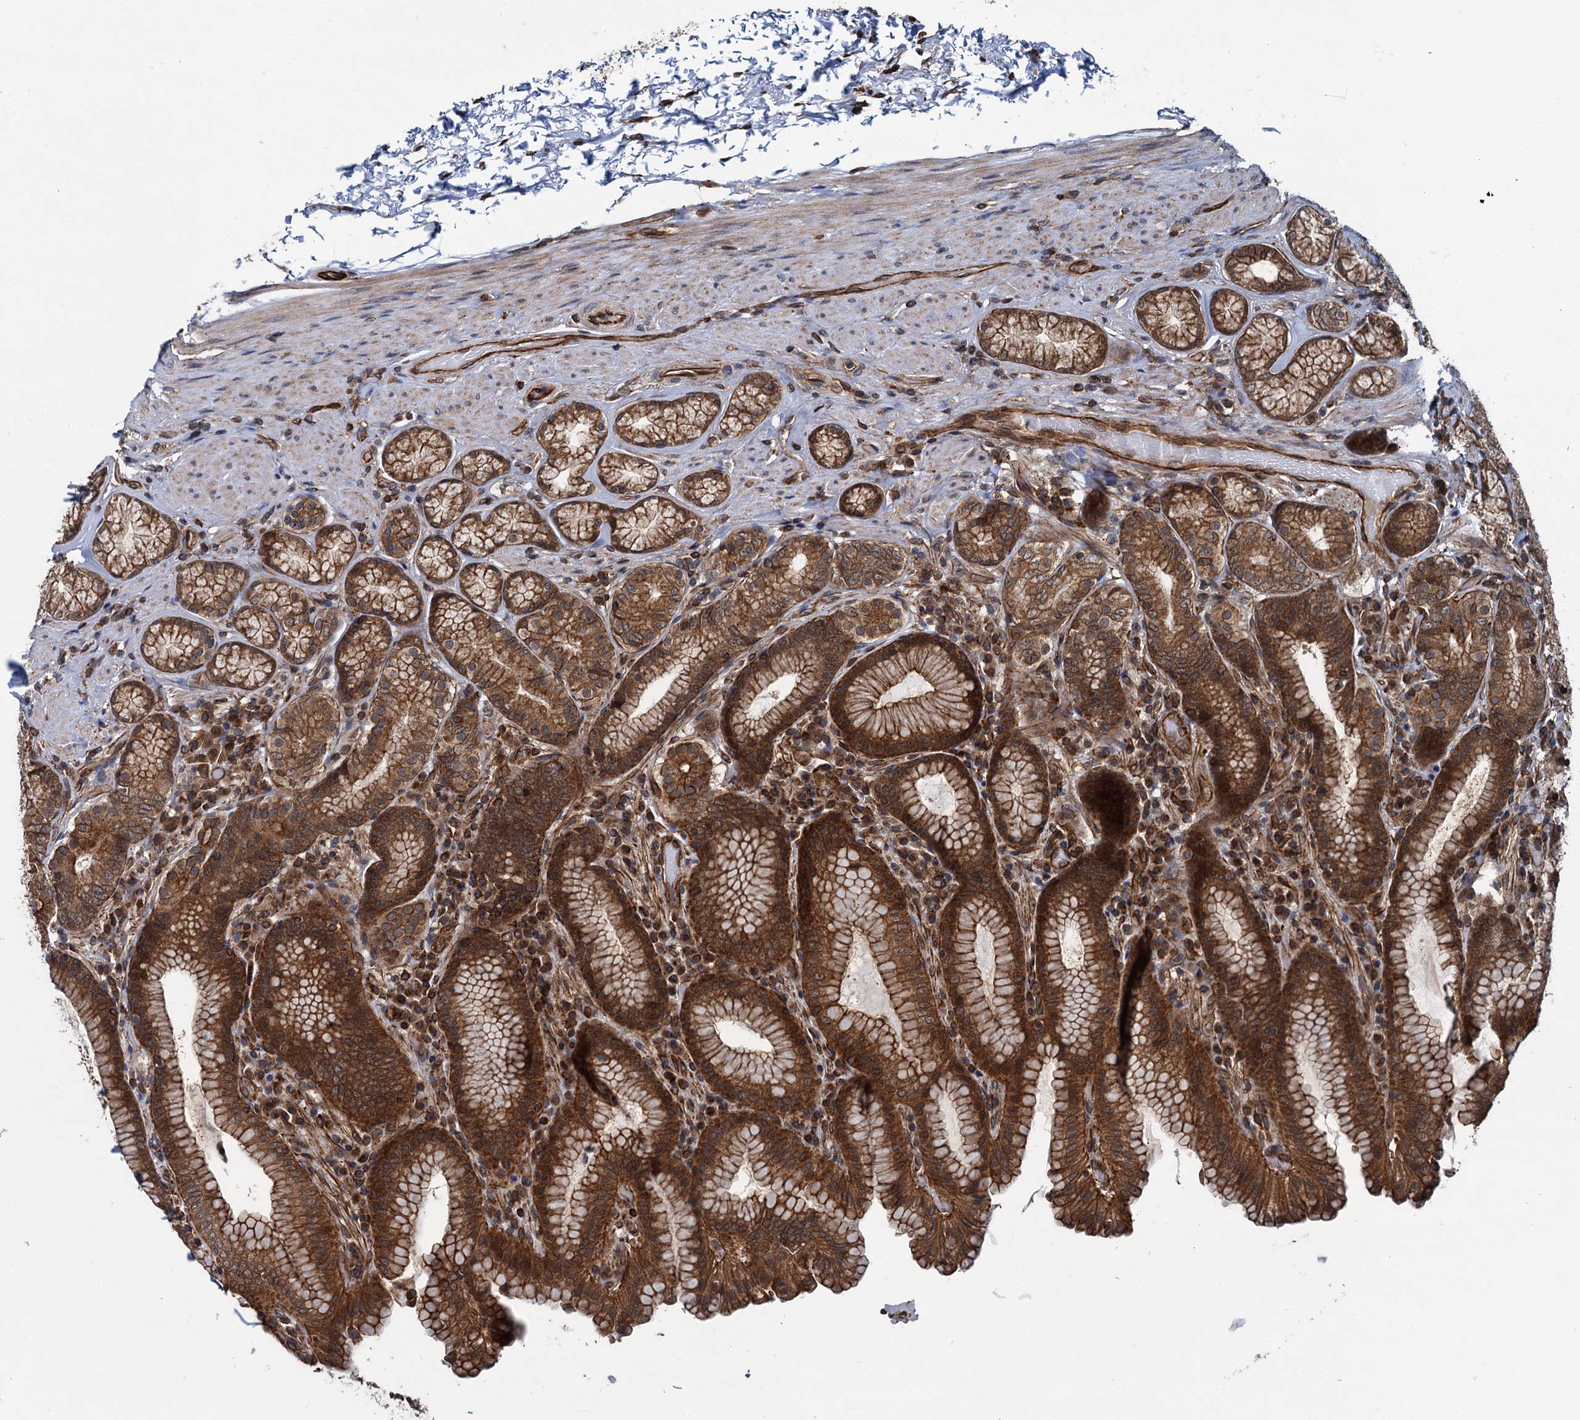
{"staining": {"intensity": "strong", "quantity": ">75%", "location": "cytoplasmic/membranous"}, "tissue": "stomach", "cell_type": "Glandular cells", "image_type": "normal", "snomed": [{"axis": "morphology", "description": "Normal tissue, NOS"}, {"axis": "topography", "description": "Stomach, upper"}, {"axis": "topography", "description": "Stomach, lower"}], "caption": "This photomicrograph reveals IHC staining of unremarkable human stomach, with high strong cytoplasmic/membranous staining in about >75% of glandular cells.", "gene": "ZFYVE19", "patient": {"sex": "female", "age": 76}}